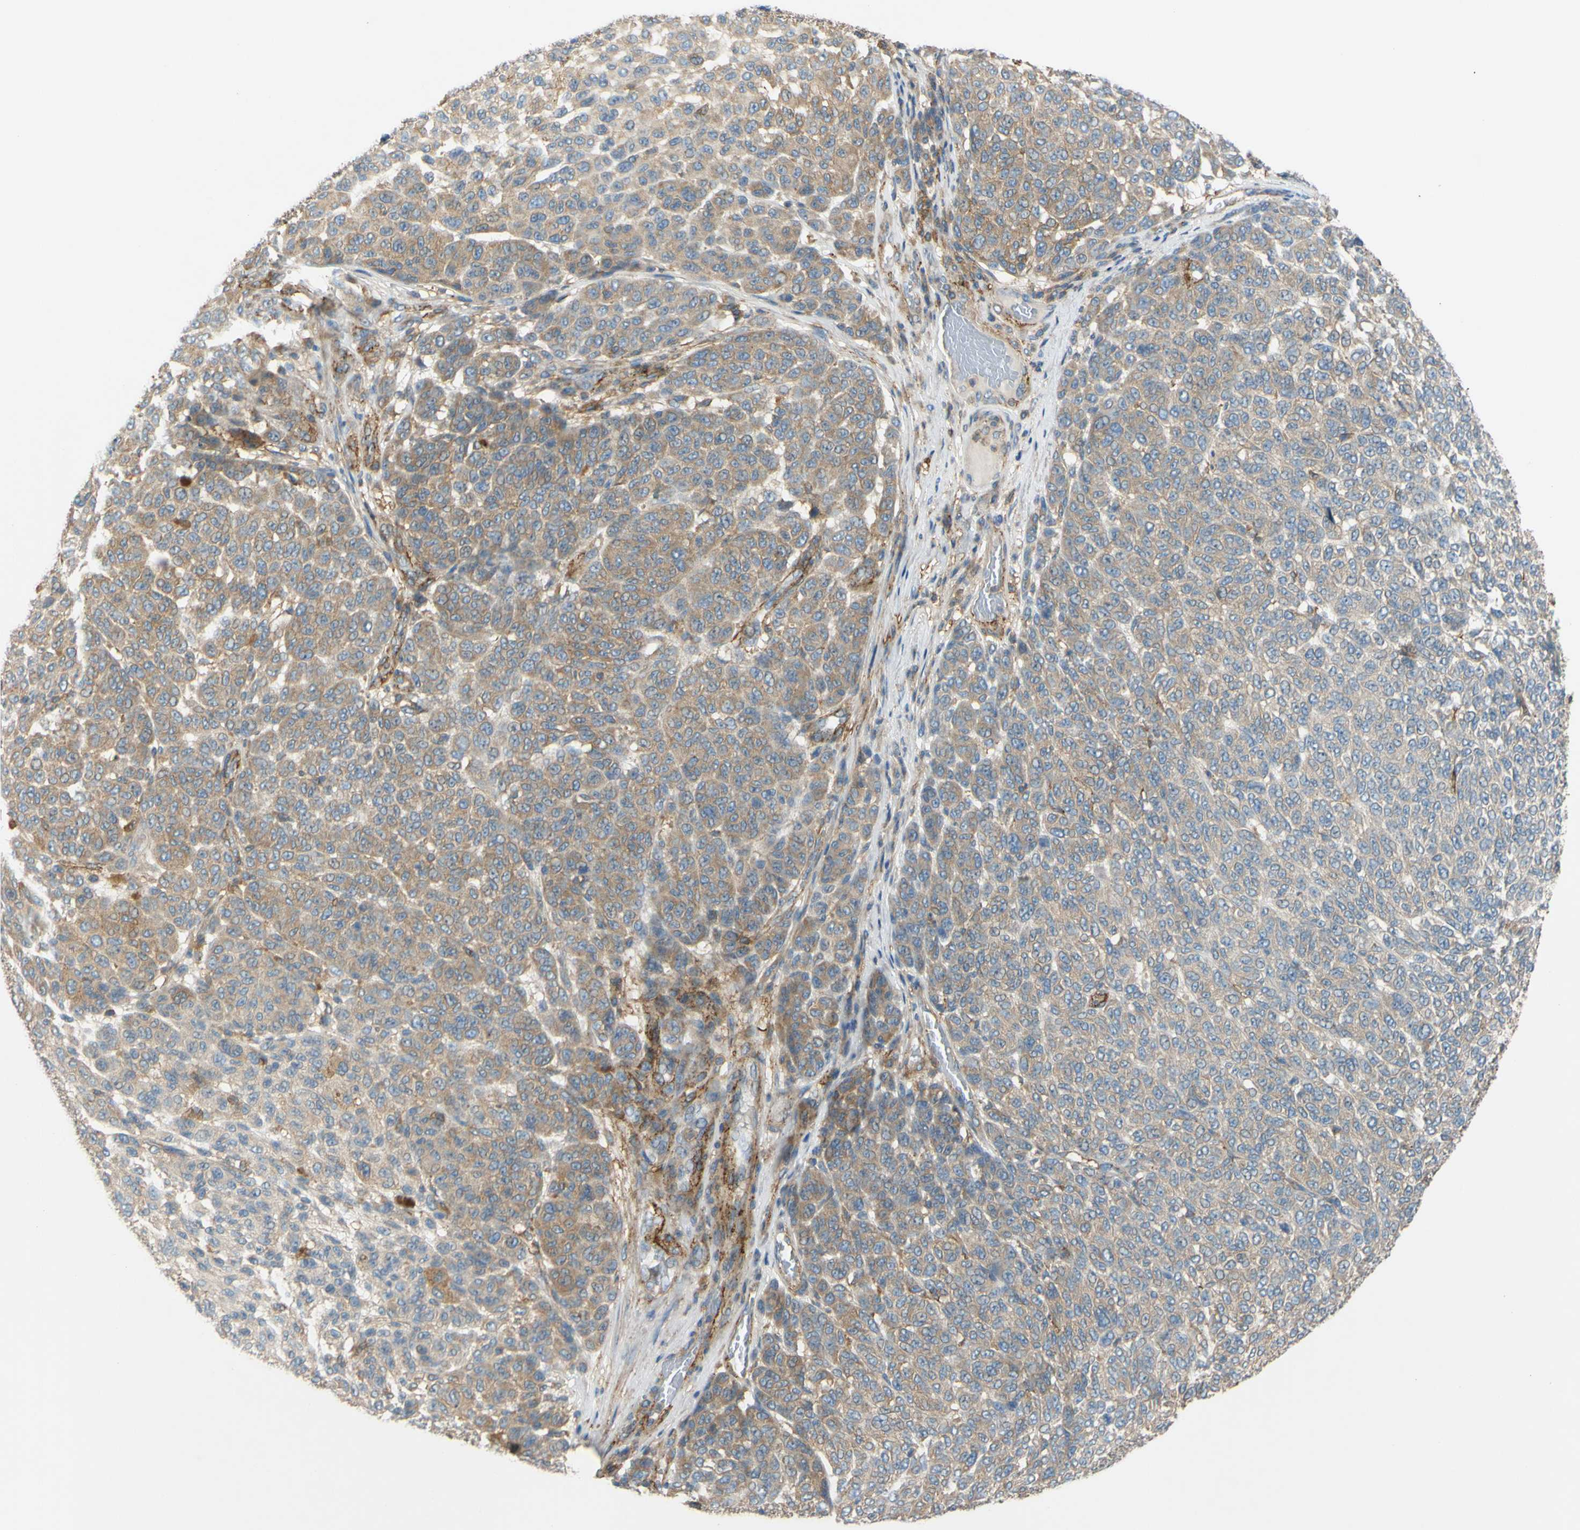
{"staining": {"intensity": "weak", "quantity": "25%-75%", "location": "cytoplasmic/membranous"}, "tissue": "melanoma", "cell_type": "Tumor cells", "image_type": "cancer", "snomed": [{"axis": "morphology", "description": "Malignant melanoma, NOS"}, {"axis": "topography", "description": "Skin"}], "caption": "Immunohistochemical staining of human malignant melanoma reveals low levels of weak cytoplasmic/membranous protein expression in approximately 25%-75% of tumor cells.", "gene": "POR", "patient": {"sex": "male", "age": 59}}